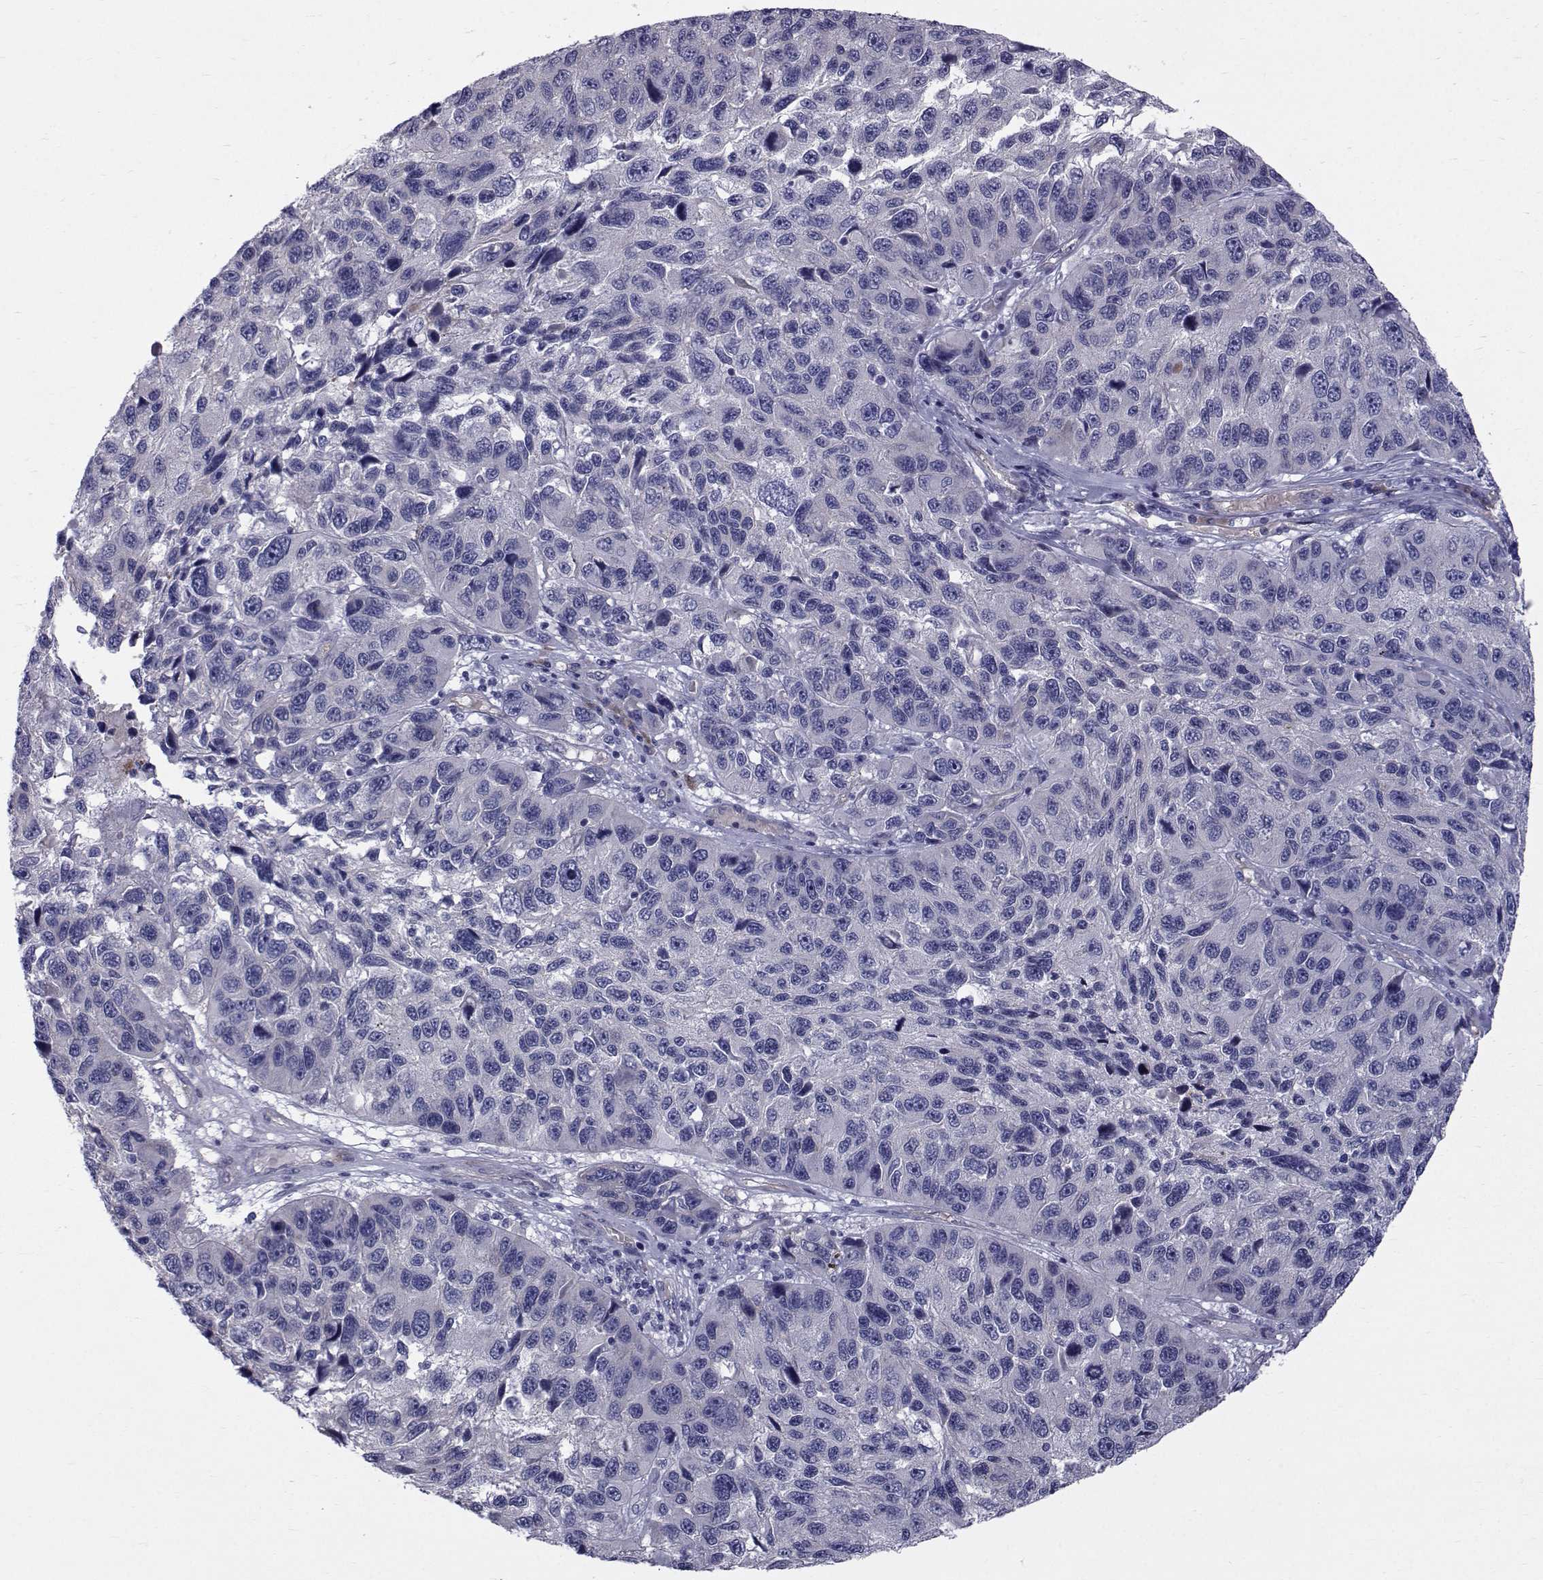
{"staining": {"intensity": "negative", "quantity": "none", "location": "none"}, "tissue": "melanoma", "cell_type": "Tumor cells", "image_type": "cancer", "snomed": [{"axis": "morphology", "description": "Malignant melanoma, NOS"}, {"axis": "topography", "description": "Skin"}], "caption": "Immunohistochemical staining of malignant melanoma demonstrates no significant staining in tumor cells.", "gene": "QPCT", "patient": {"sex": "male", "age": 53}}